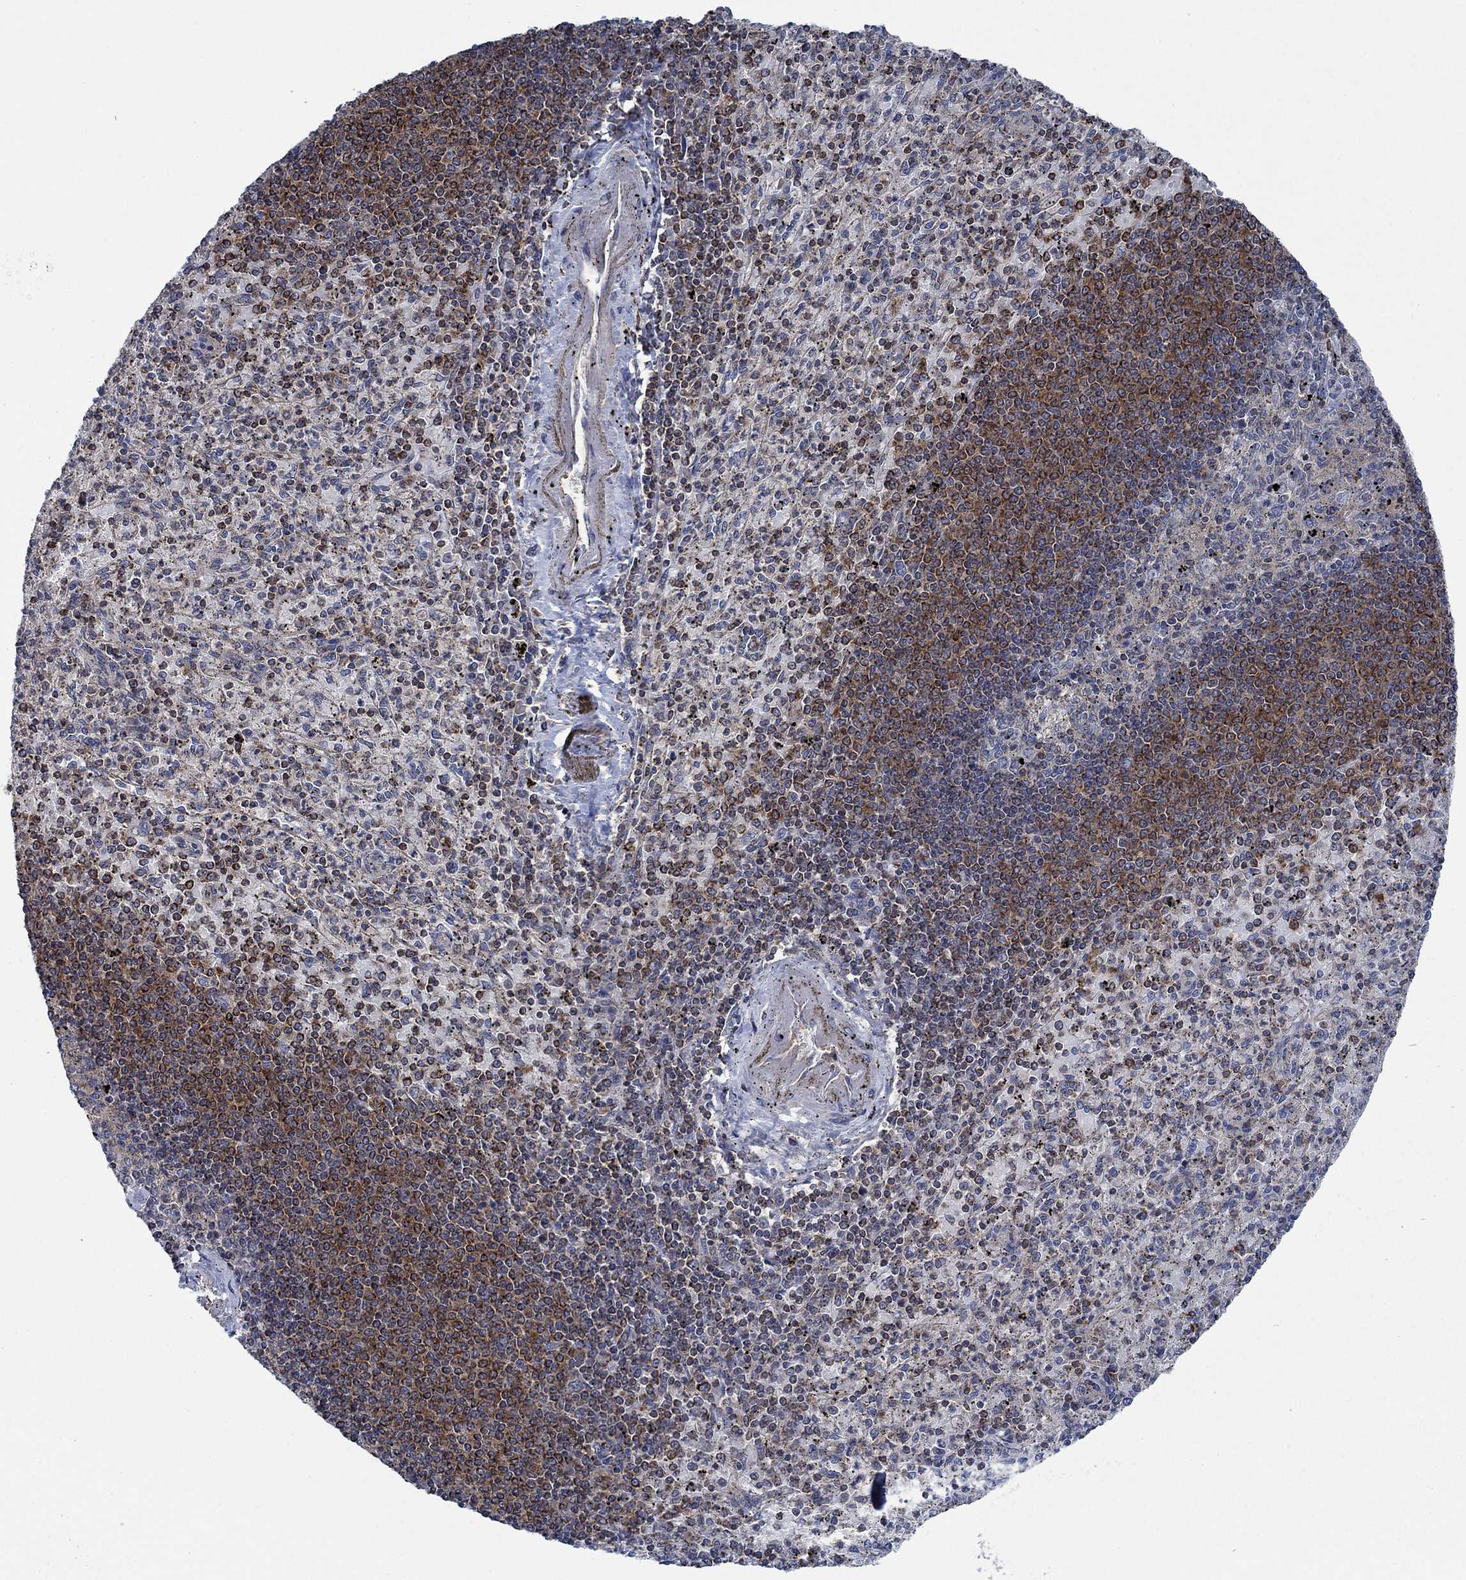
{"staining": {"intensity": "moderate", "quantity": "<25%", "location": "cytoplasmic/membranous"}, "tissue": "spleen", "cell_type": "Cells in red pulp", "image_type": "normal", "snomed": [{"axis": "morphology", "description": "Normal tissue, NOS"}, {"axis": "topography", "description": "Spleen"}], "caption": "This is an image of immunohistochemistry staining of normal spleen, which shows moderate positivity in the cytoplasmic/membranous of cells in red pulp.", "gene": "STXBP6", "patient": {"sex": "male", "age": 60}}